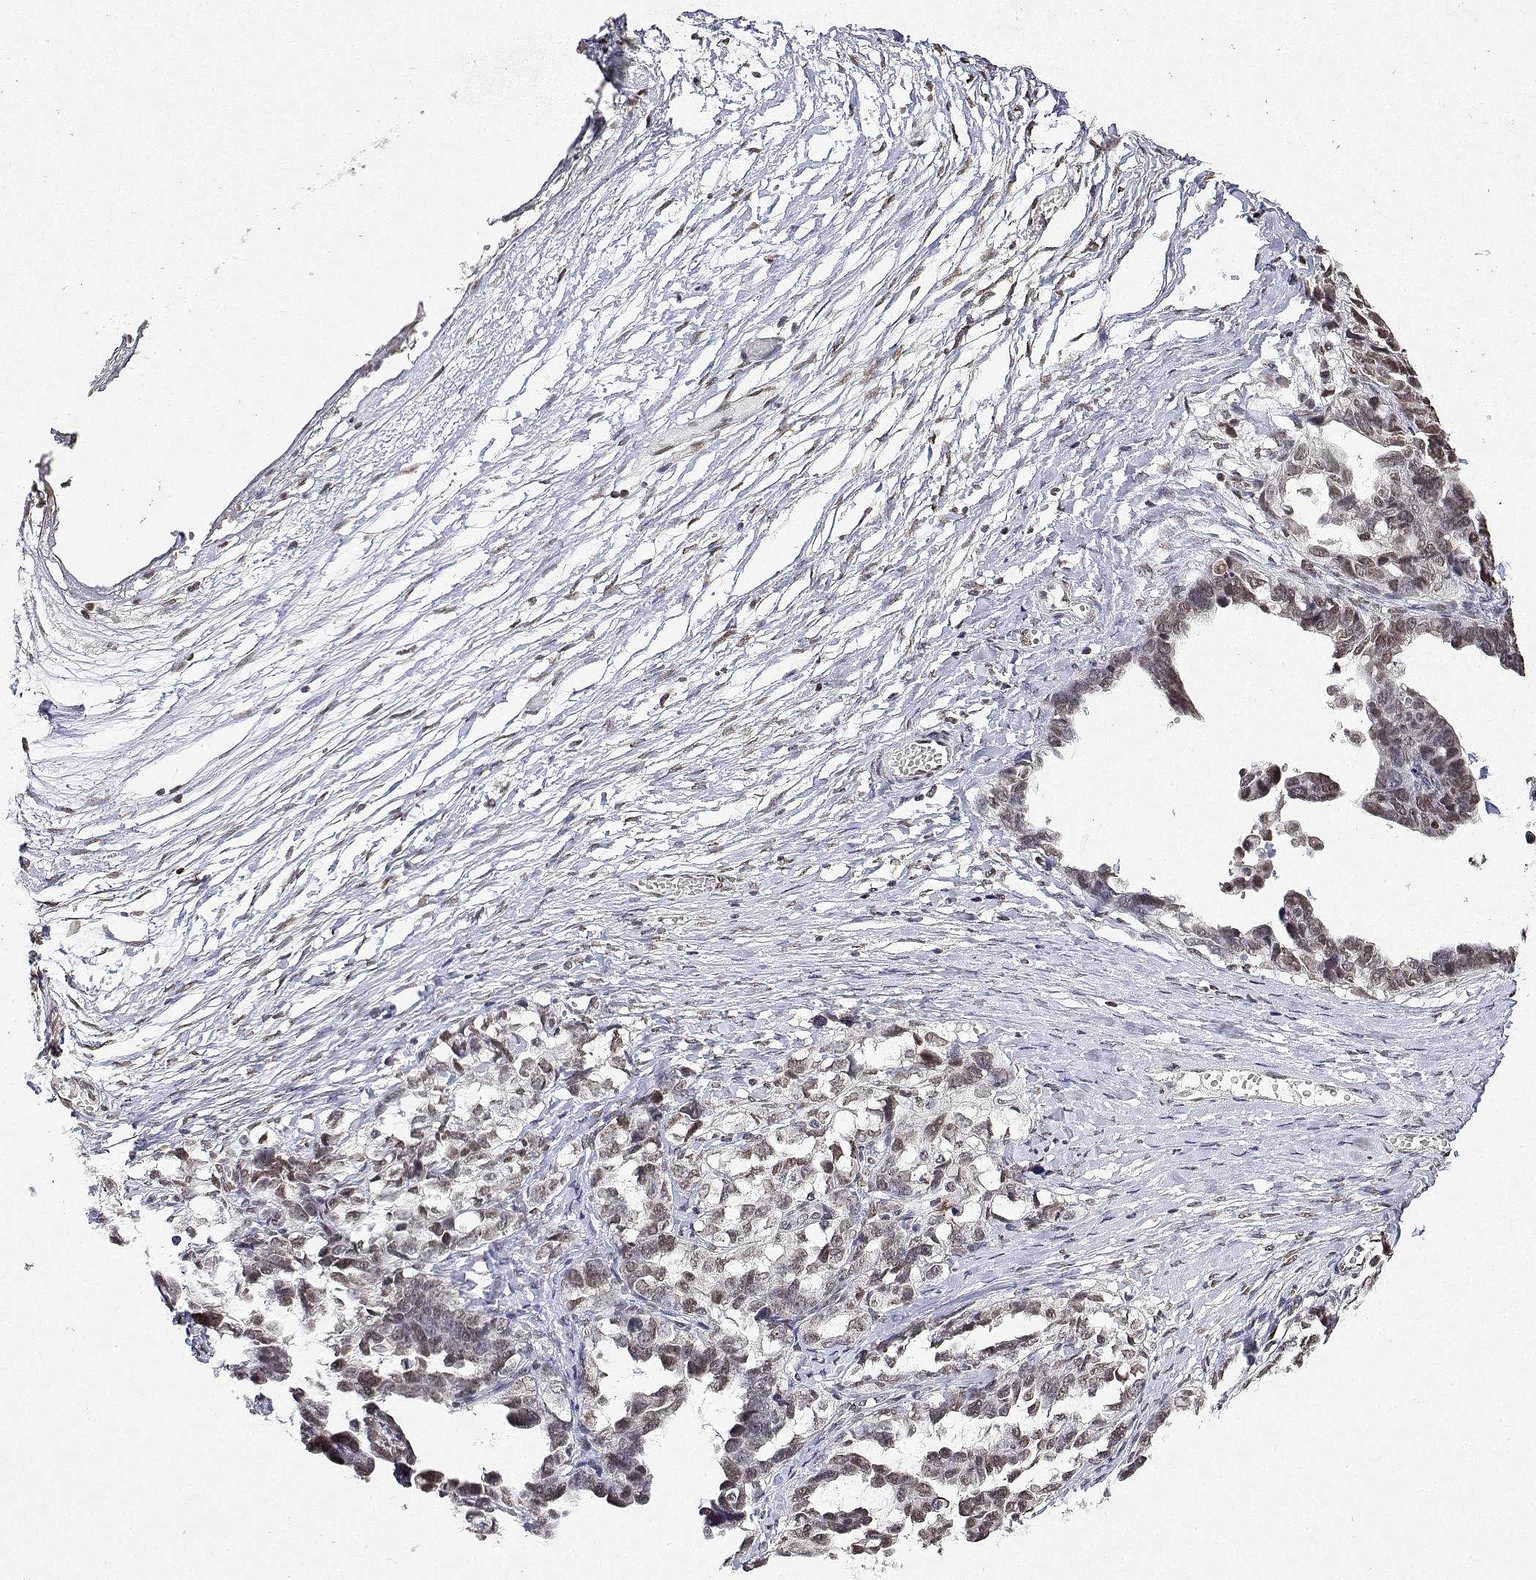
{"staining": {"intensity": "weak", "quantity": ">75%", "location": "nuclear"}, "tissue": "ovarian cancer", "cell_type": "Tumor cells", "image_type": "cancer", "snomed": [{"axis": "morphology", "description": "Cystadenocarcinoma, serous, NOS"}, {"axis": "topography", "description": "Ovary"}], "caption": "Approximately >75% of tumor cells in serous cystadenocarcinoma (ovarian) exhibit weak nuclear protein staining as visualized by brown immunohistochemical staining.", "gene": "XPC", "patient": {"sex": "female", "age": 69}}